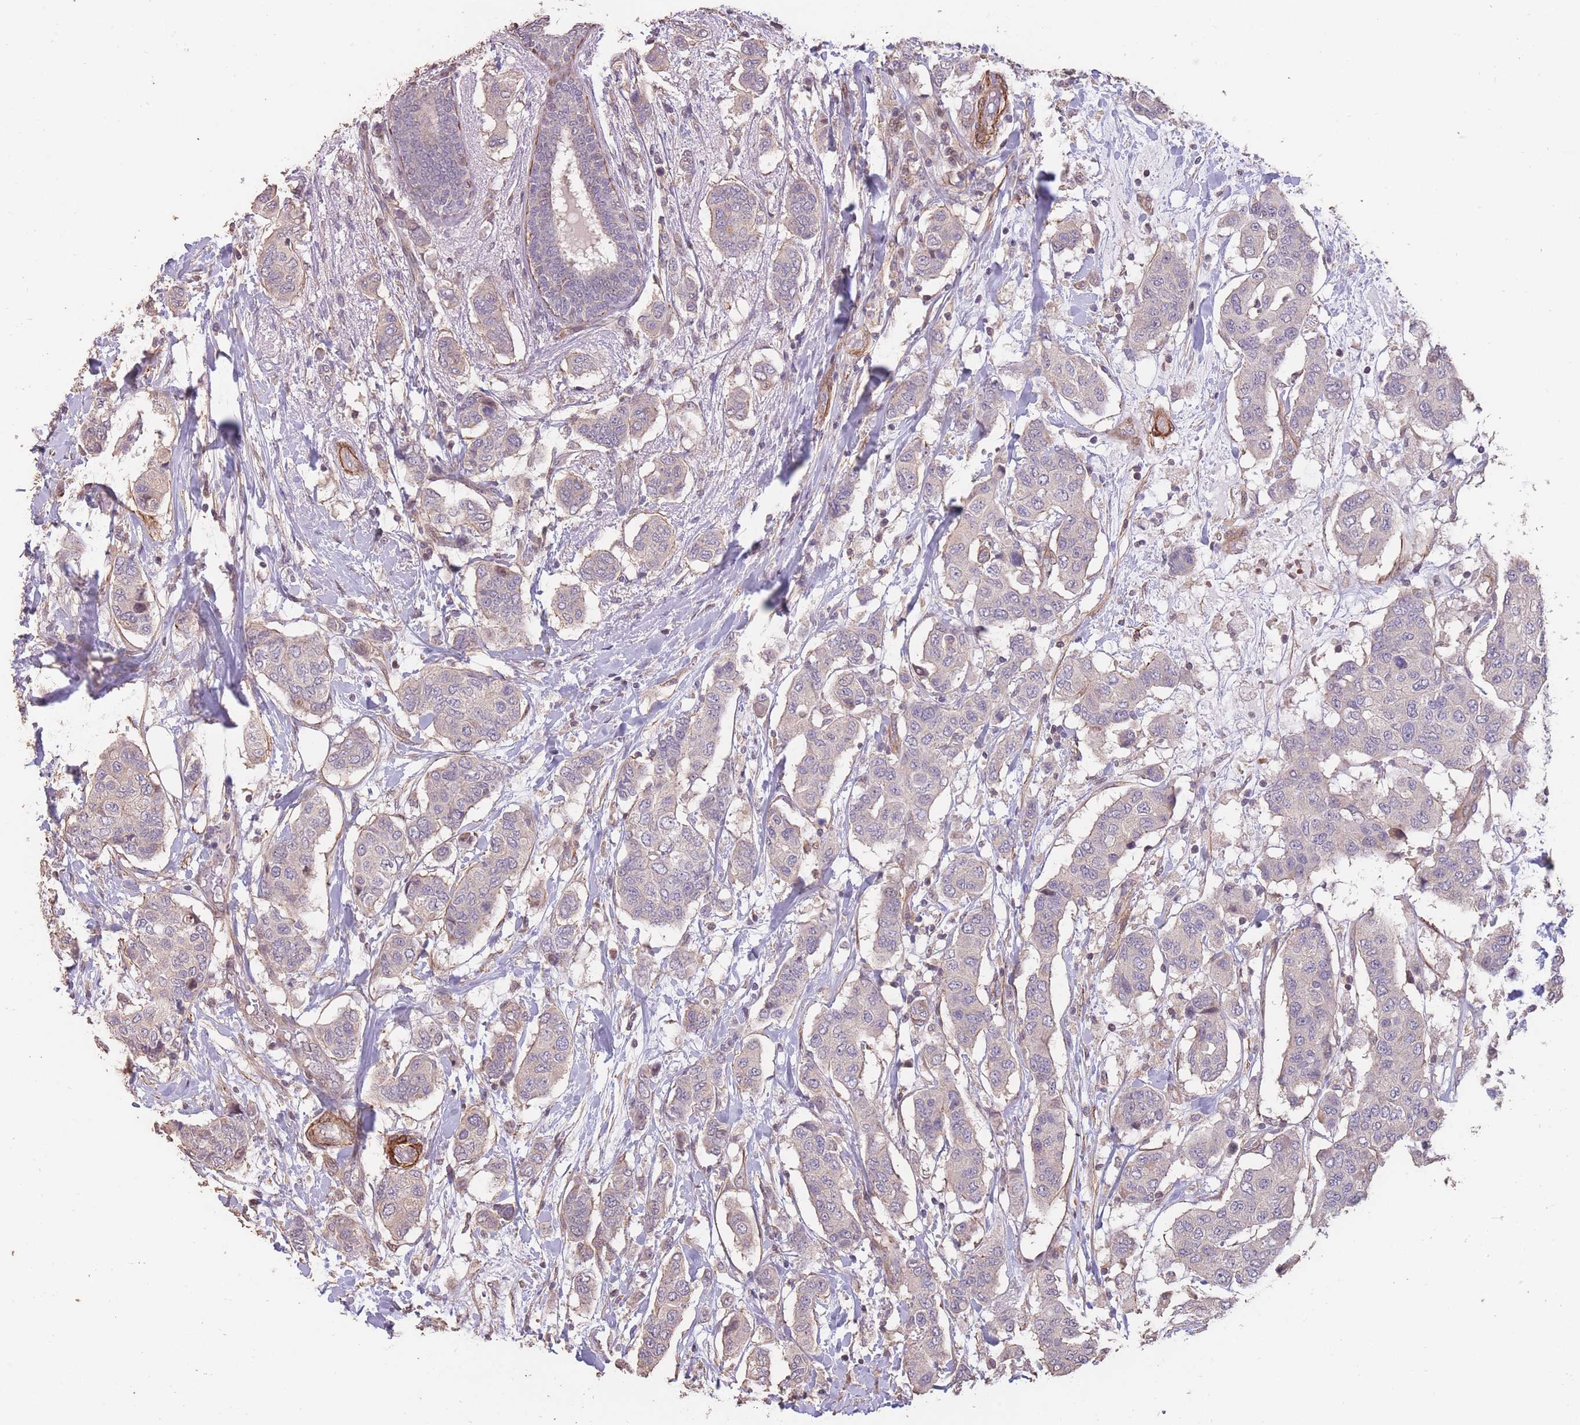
{"staining": {"intensity": "negative", "quantity": "none", "location": "none"}, "tissue": "breast cancer", "cell_type": "Tumor cells", "image_type": "cancer", "snomed": [{"axis": "morphology", "description": "Lobular carcinoma"}, {"axis": "topography", "description": "Breast"}], "caption": "Immunohistochemistry (IHC) micrograph of human breast cancer (lobular carcinoma) stained for a protein (brown), which reveals no positivity in tumor cells.", "gene": "NLRC4", "patient": {"sex": "female", "age": 51}}